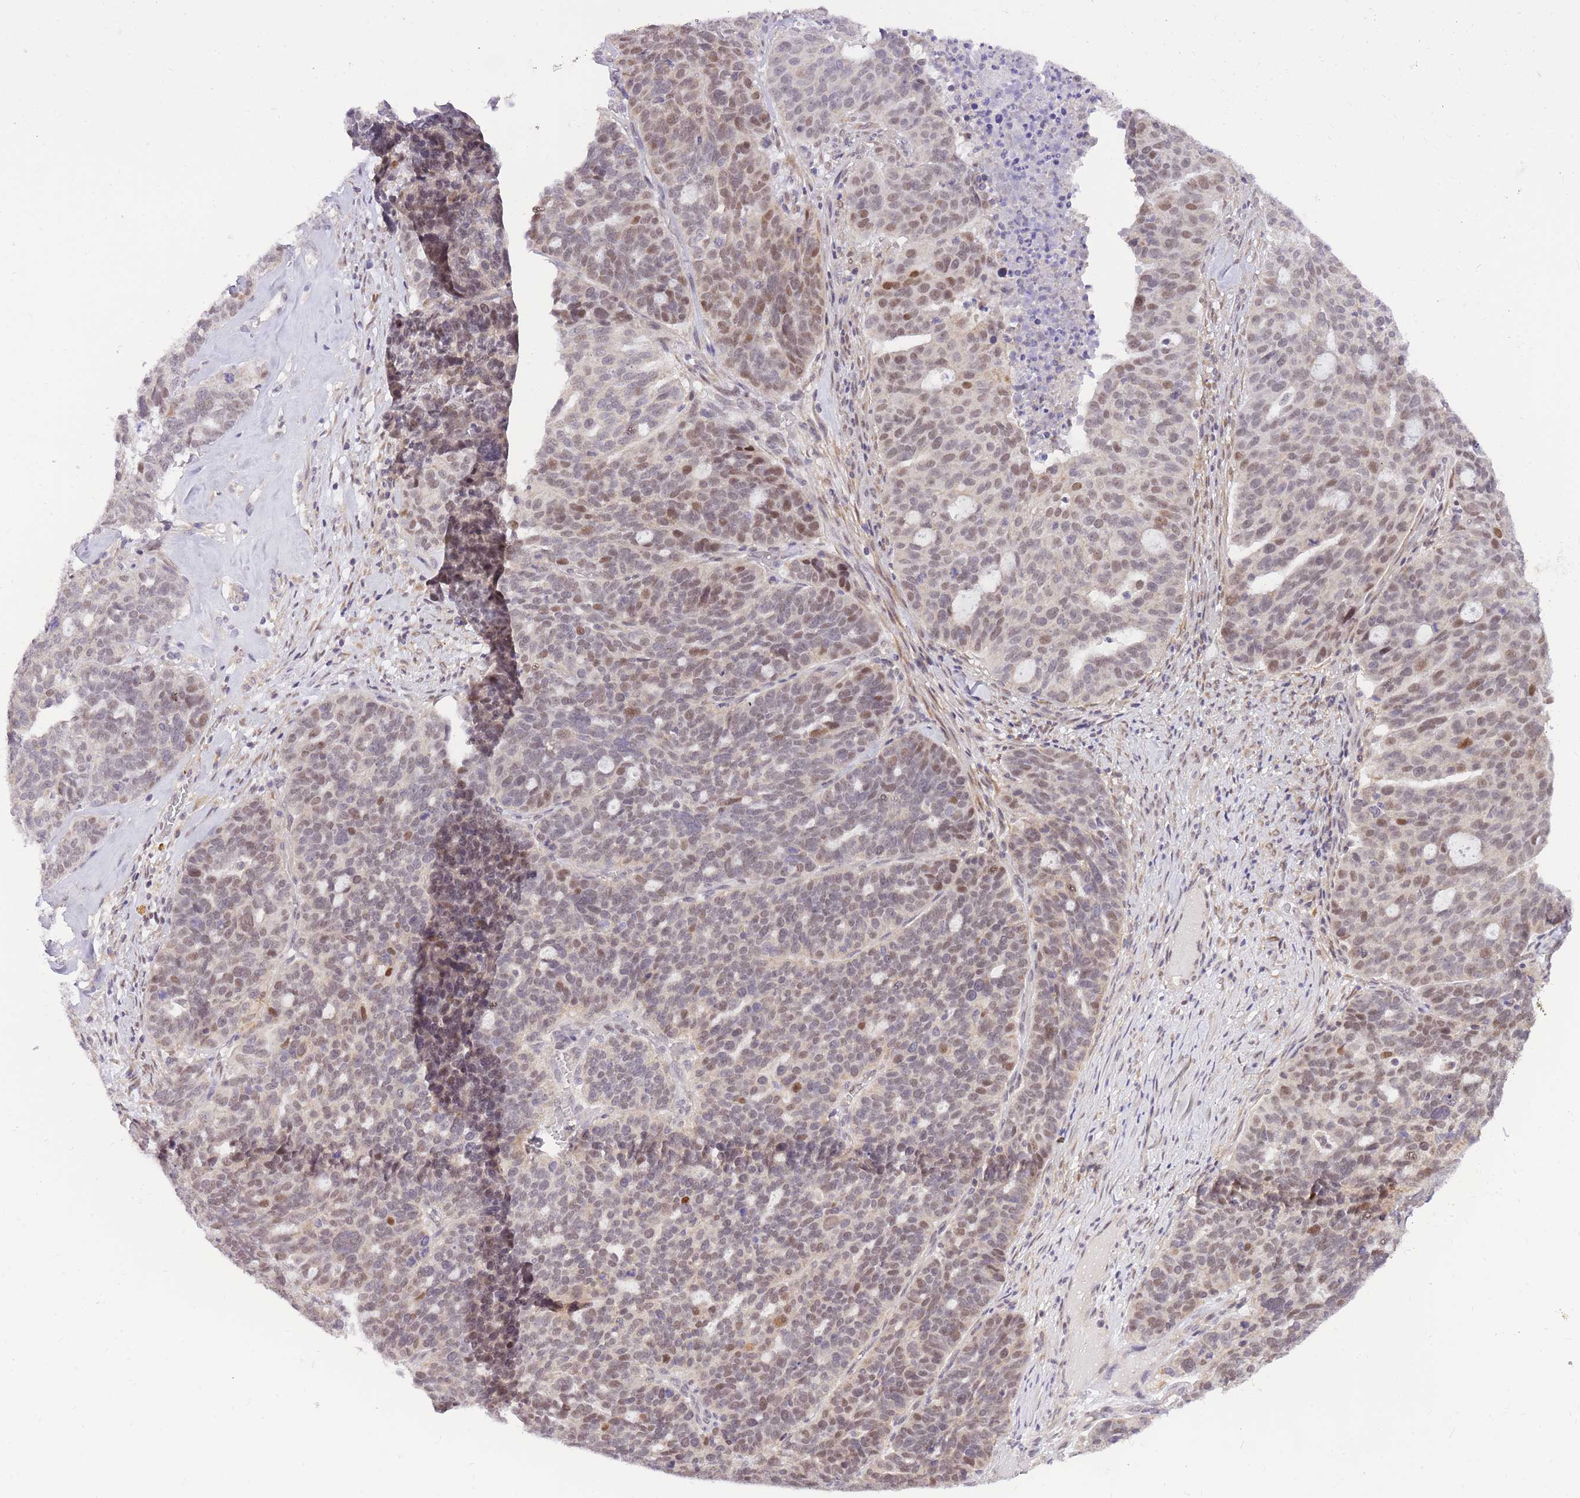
{"staining": {"intensity": "moderate", "quantity": "<25%", "location": "nuclear"}, "tissue": "ovarian cancer", "cell_type": "Tumor cells", "image_type": "cancer", "snomed": [{"axis": "morphology", "description": "Cystadenocarcinoma, serous, NOS"}, {"axis": "topography", "description": "Ovary"}], "caption": "There is low levels of moderate nuclear positivity in tumor cells of ovarian cancer, as demonstrated by immunohistochemical staining (brown color).", "gene": "MINDY2", "patient": {"sex": "female", "age": 59}}